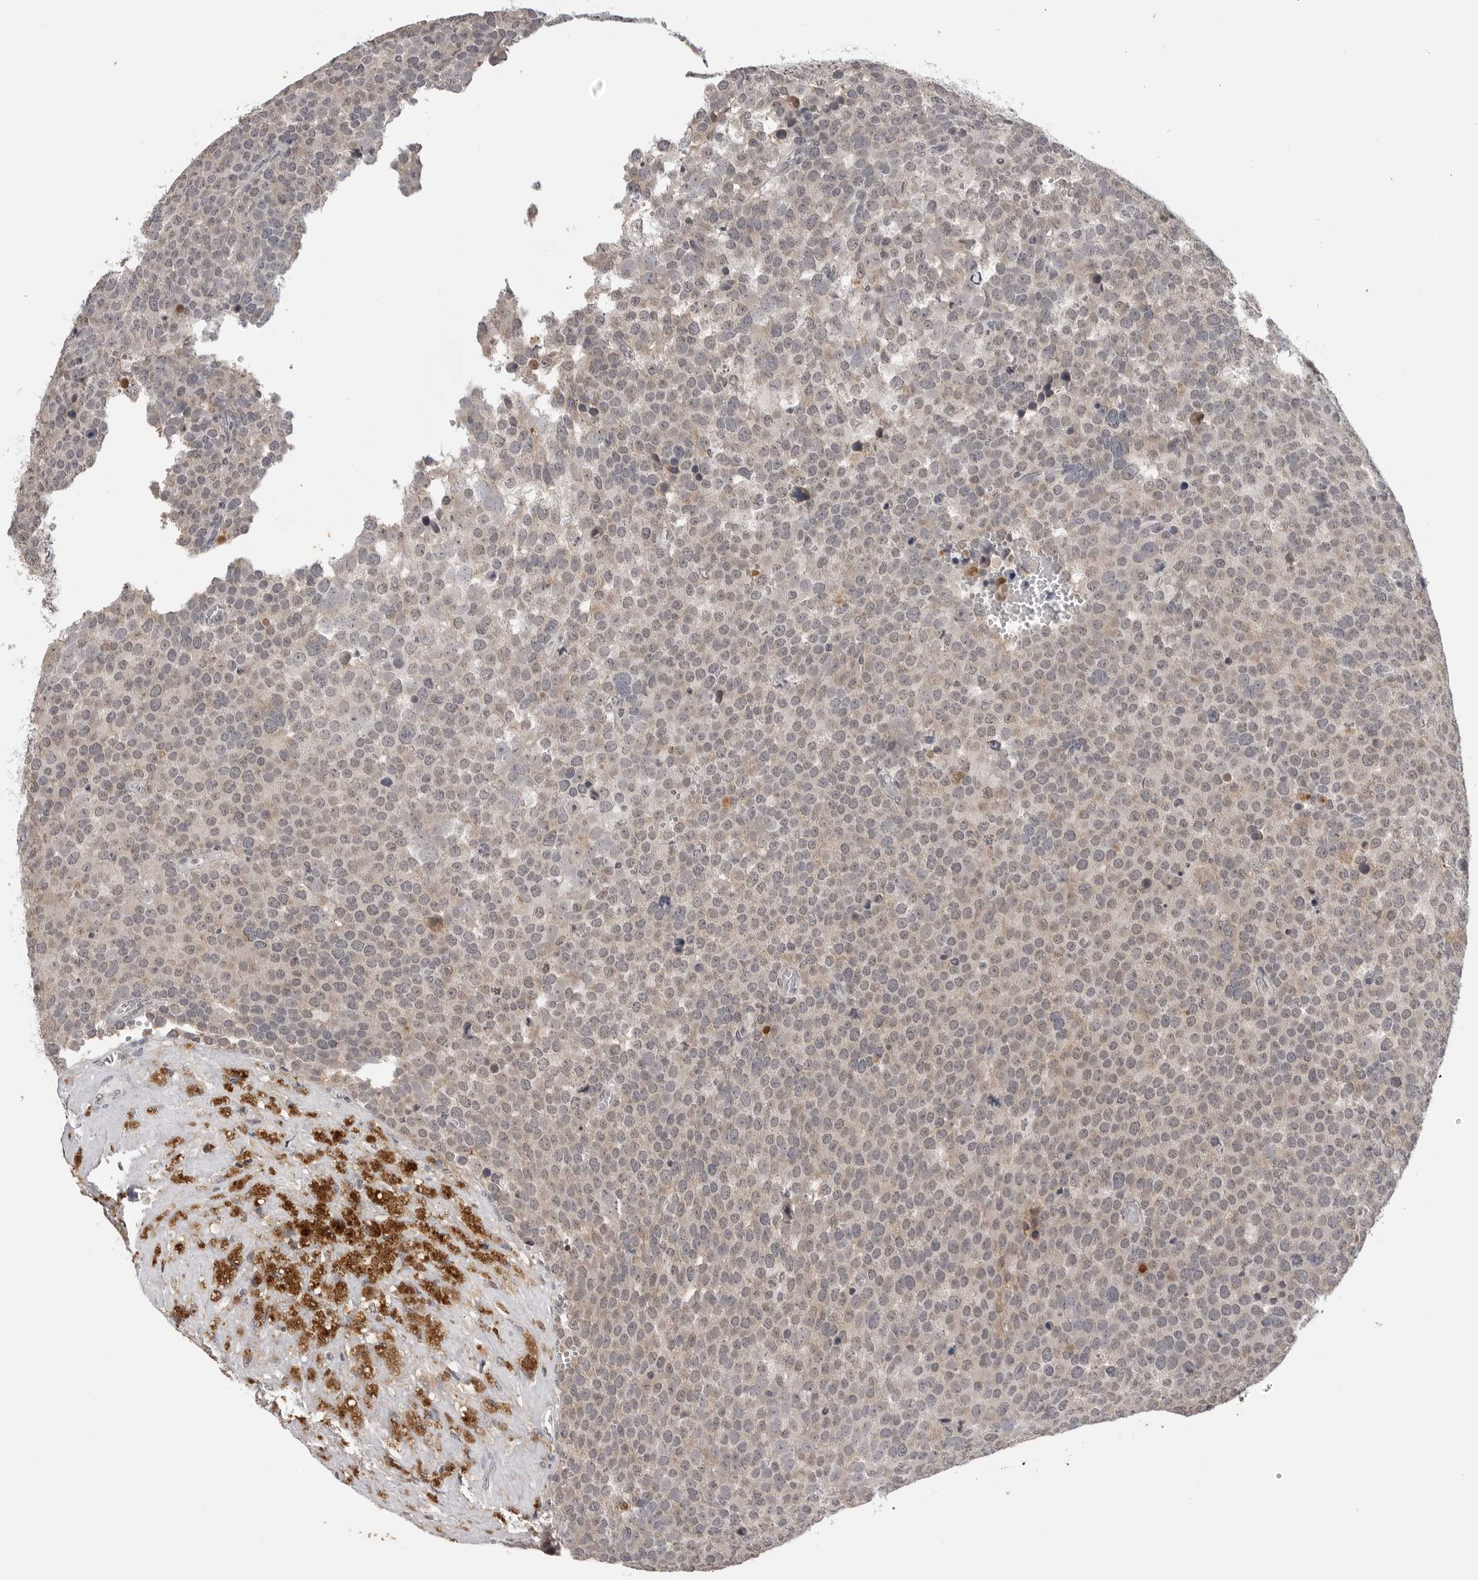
{"staining": {"intensity": "weak", "quantity": "25%-75%", "location": "cytoplasmic/membranous"}, "tissue": "testis cancer", "cell_type": "Tumor cells", "image_type": "cancer", "snomed": [{"axis": "morphology", "description": "Seminoma, NOS"}, {"axis": "topography", "description": "Testis"}], "caption": "About 25%-75% of tumor cells in testis seminoma reveal weak cytoplasmic/membranous protein expression as visualized by brown immunohistochemical staining.", "gene": "CDK20", "patient": {"sex": "male", "age": 71}}